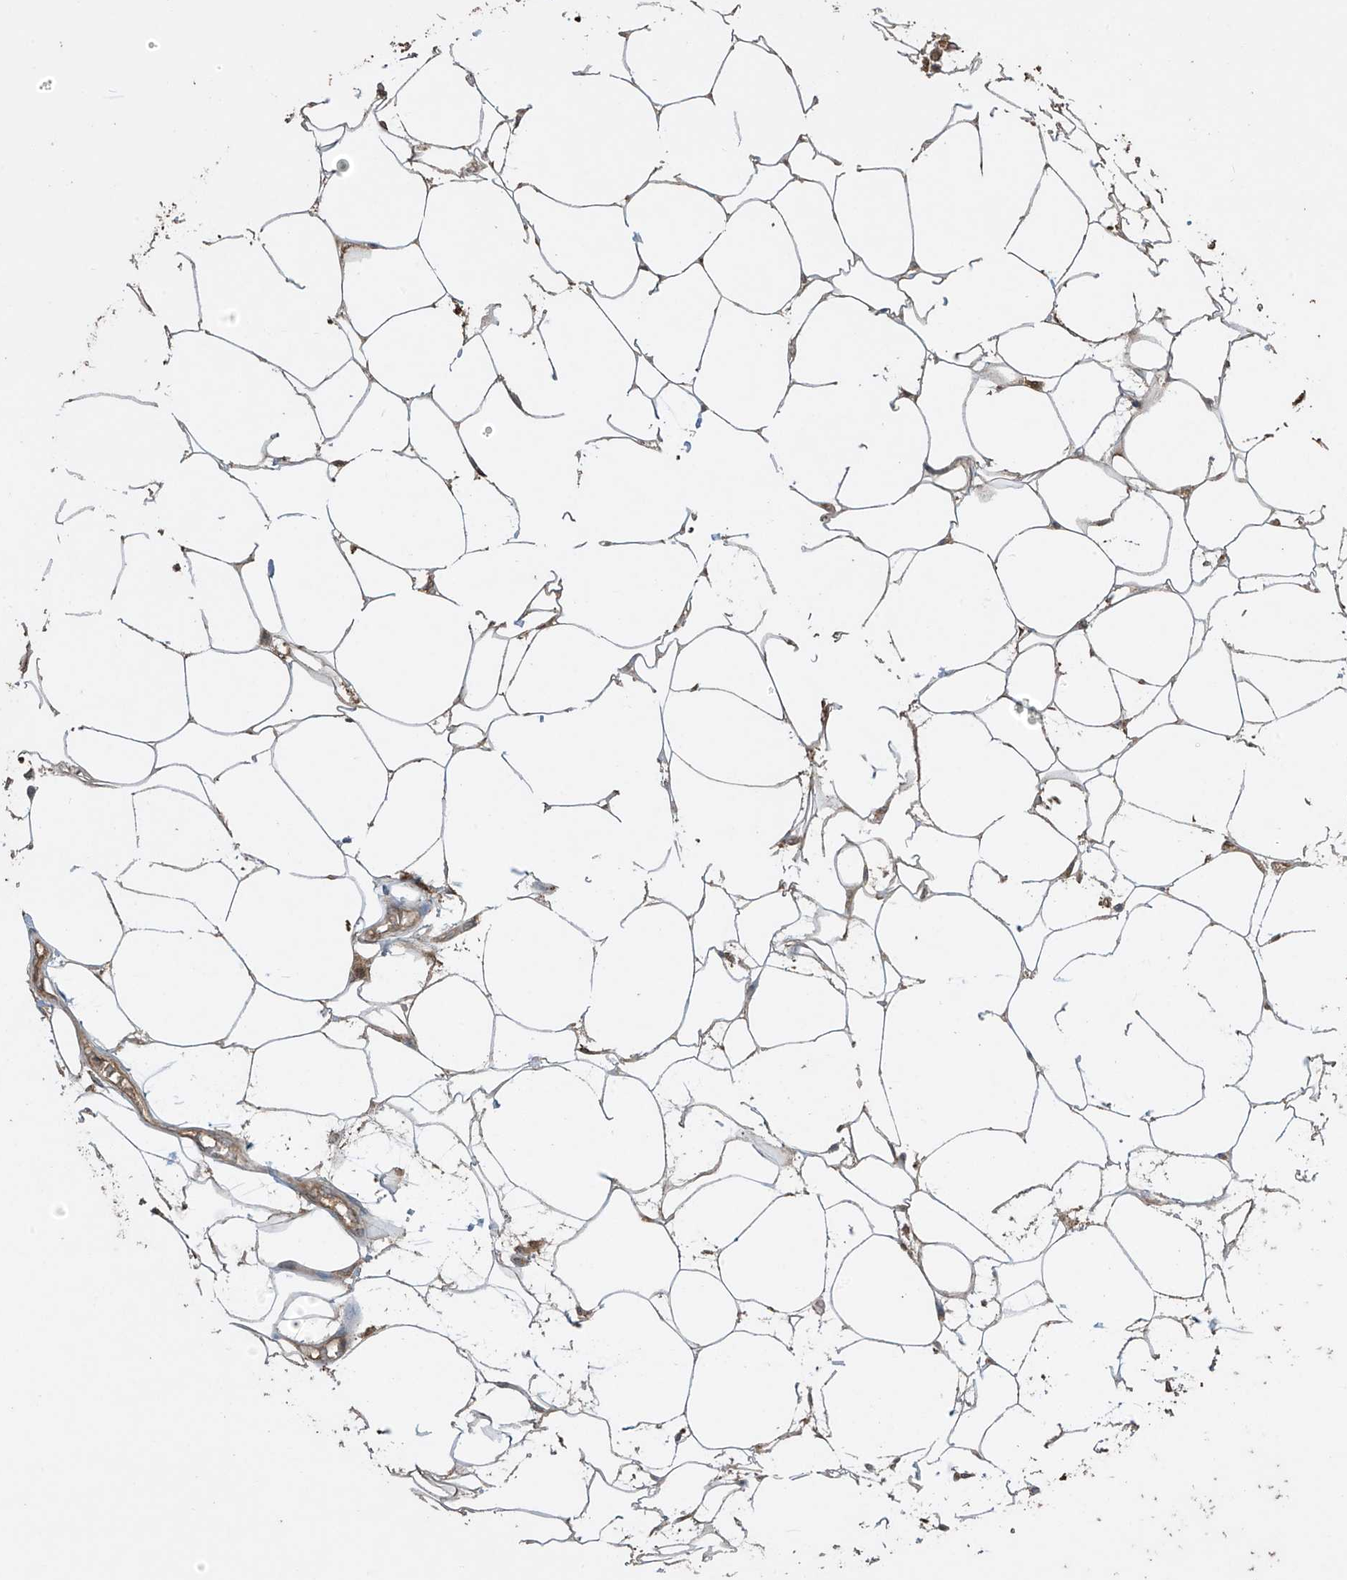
{"staining": {"intensity": "moderate", "quantity": ">75%", "location": "cytoplasmic/membranous"}, "tissue": "breast cancer", "cell_type": "Tumor cells", "image_type": "cancer", "snomed": [{"axis": "morphology", "description": "Normal tissue, NOS"}, {"axis": "morphology", "description": "Duct carcinoma"}, {"axis": "topography", "description": "Breast"}], "caption": "Approximately >75% of tumor cells in breast cancer (intraductal carcinoma) reveal moderate cytoplasmic/membranous protein staining as visualized by brown immunohistochemical staining.", "gene": "SLFN14", "patient": {"sex": "female", "age": 39}}